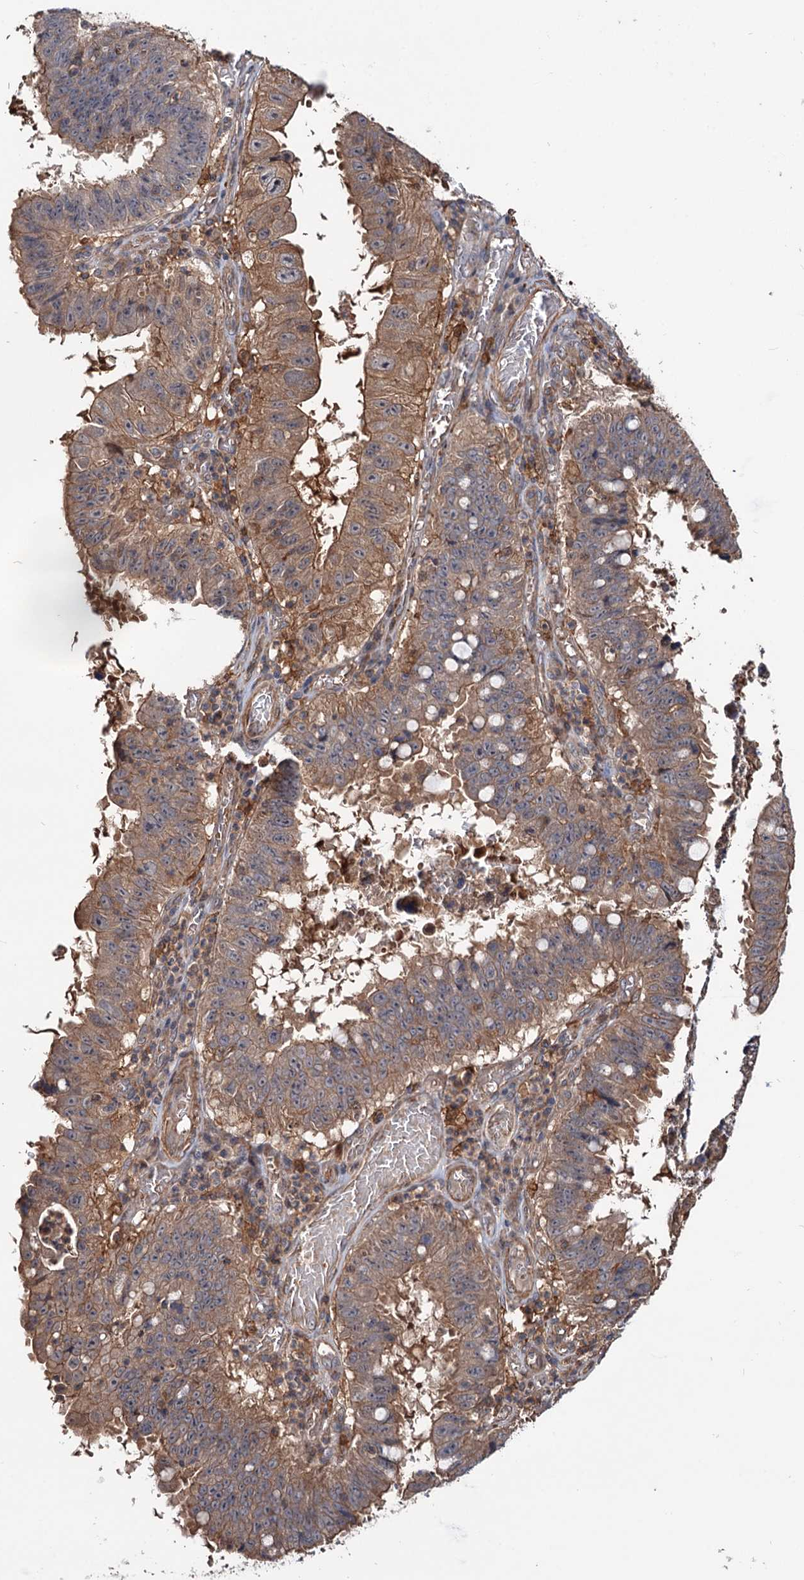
{"staining": {"intensity": "moderate", "quantity": ">75%", "location": "cytoplasmic/membranous"}, "tissue": "stomach cancer", "cell_type": "Tumor cells", "image_type": "cancer", "snomed": [{"axis": "morphology", "description": "Adenocarcinoma, NOS"}, {"axis": "topography", "description": "Stomach"}], "caption": "Immunohistochemistry of human stomach cancer displays medium levels of moderate cytoplasmic/membranous expression in approximately >75% of tumor cells.", "gene": "GRIP1", "patient": {"sex": "male", "age": 59}}